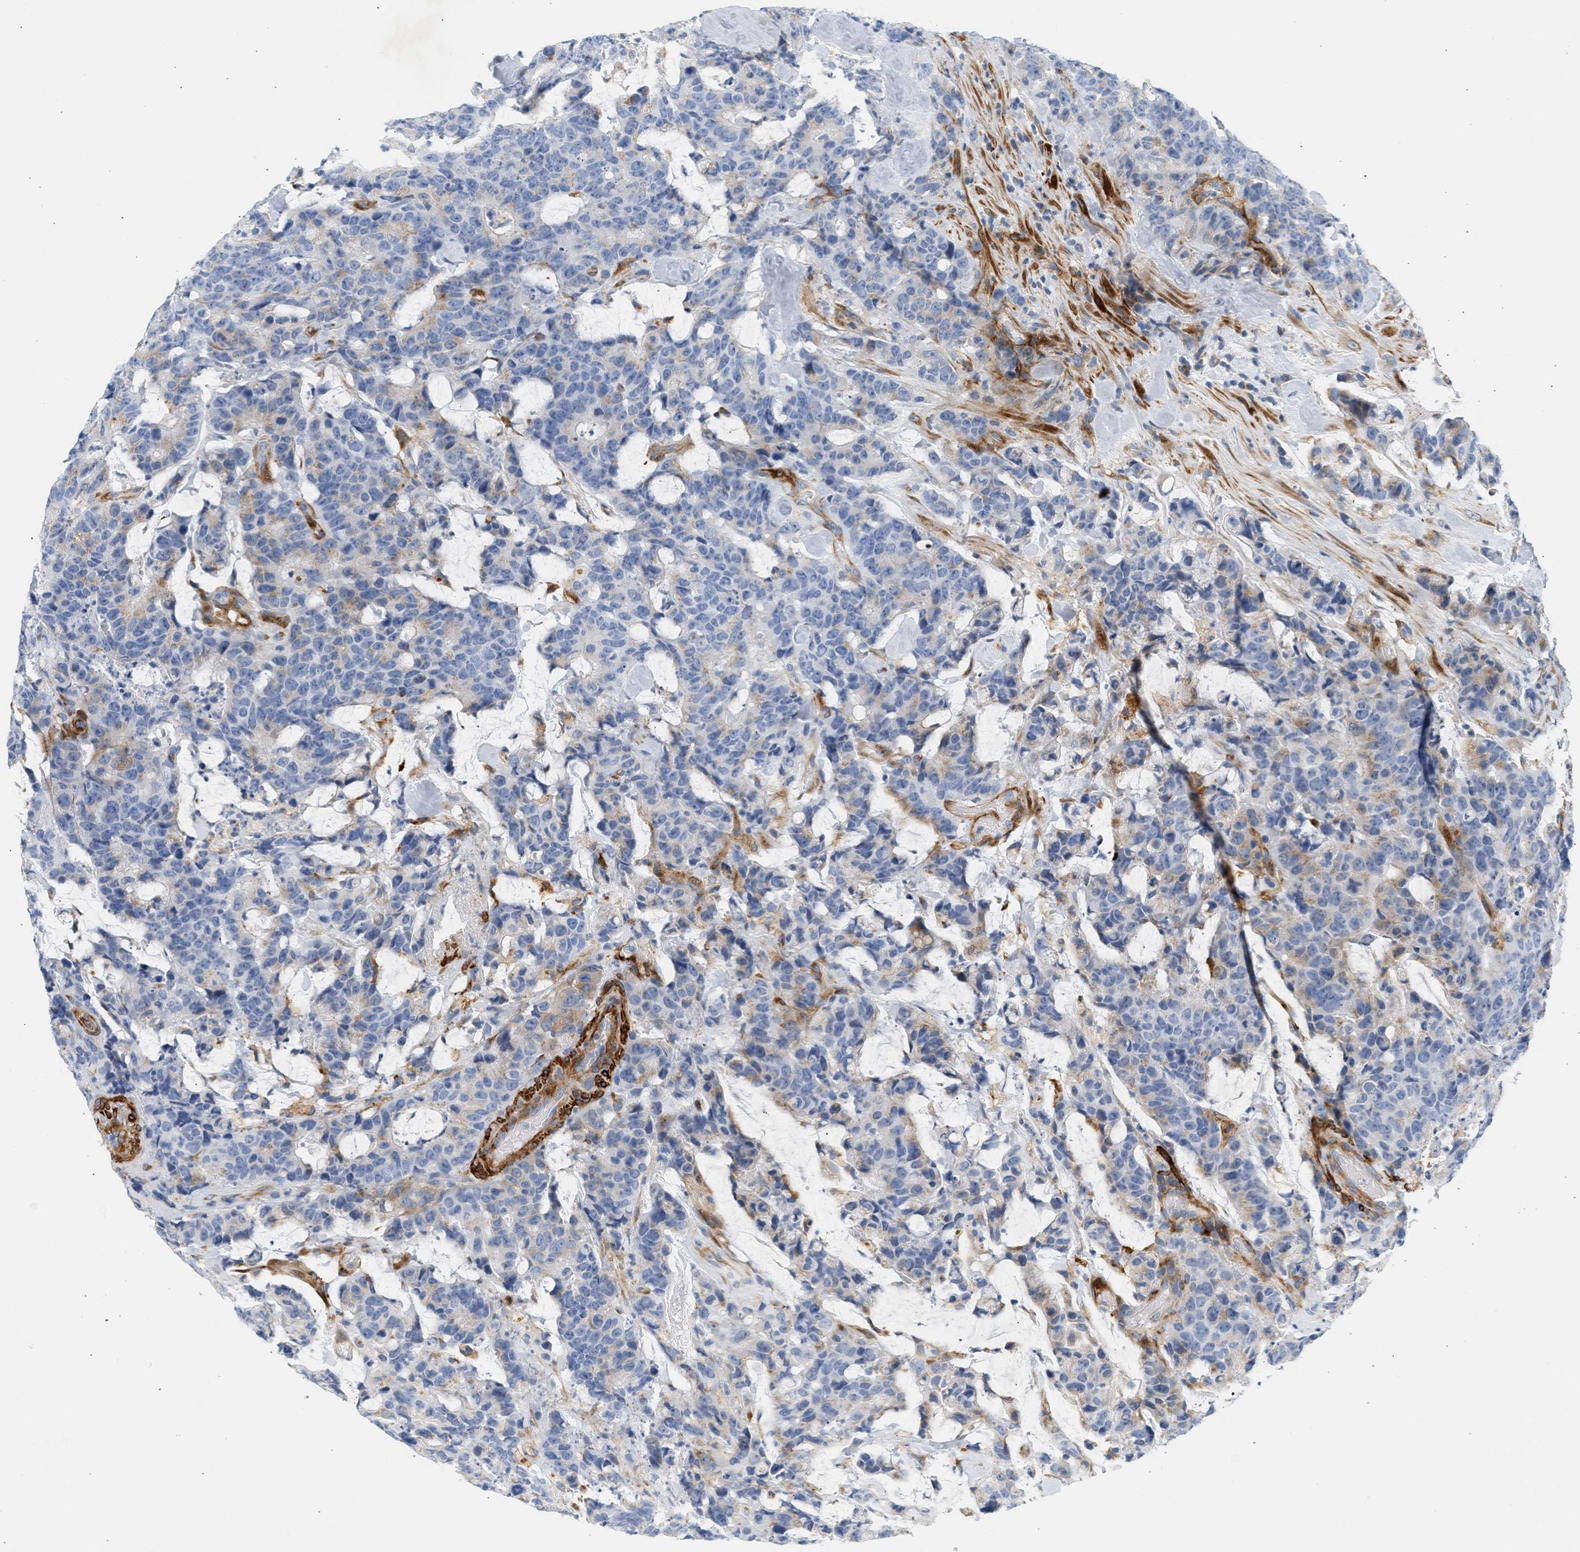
{"staining": {"intensity": "negative", "quantity": "none", "location": "none"}, "tissue": "colorectal cancer", "cell_type": "Tumor cells", "image_type": "cancer", "snomed": [{"axis": "morphology", "description": "Adenocarcinoma, NOS"}, {"axis": "topography", "description": "Colon"}], "caption": "Colorectal adenocarcinoma was stained to show a protein in brown. There is no significant expression in tumor cells. (Brightfield microscopy of DAB immunohistochemistry at high magnification).", "gene": "SLC30A7", "patient": {"sex": "female", "age": 86}}